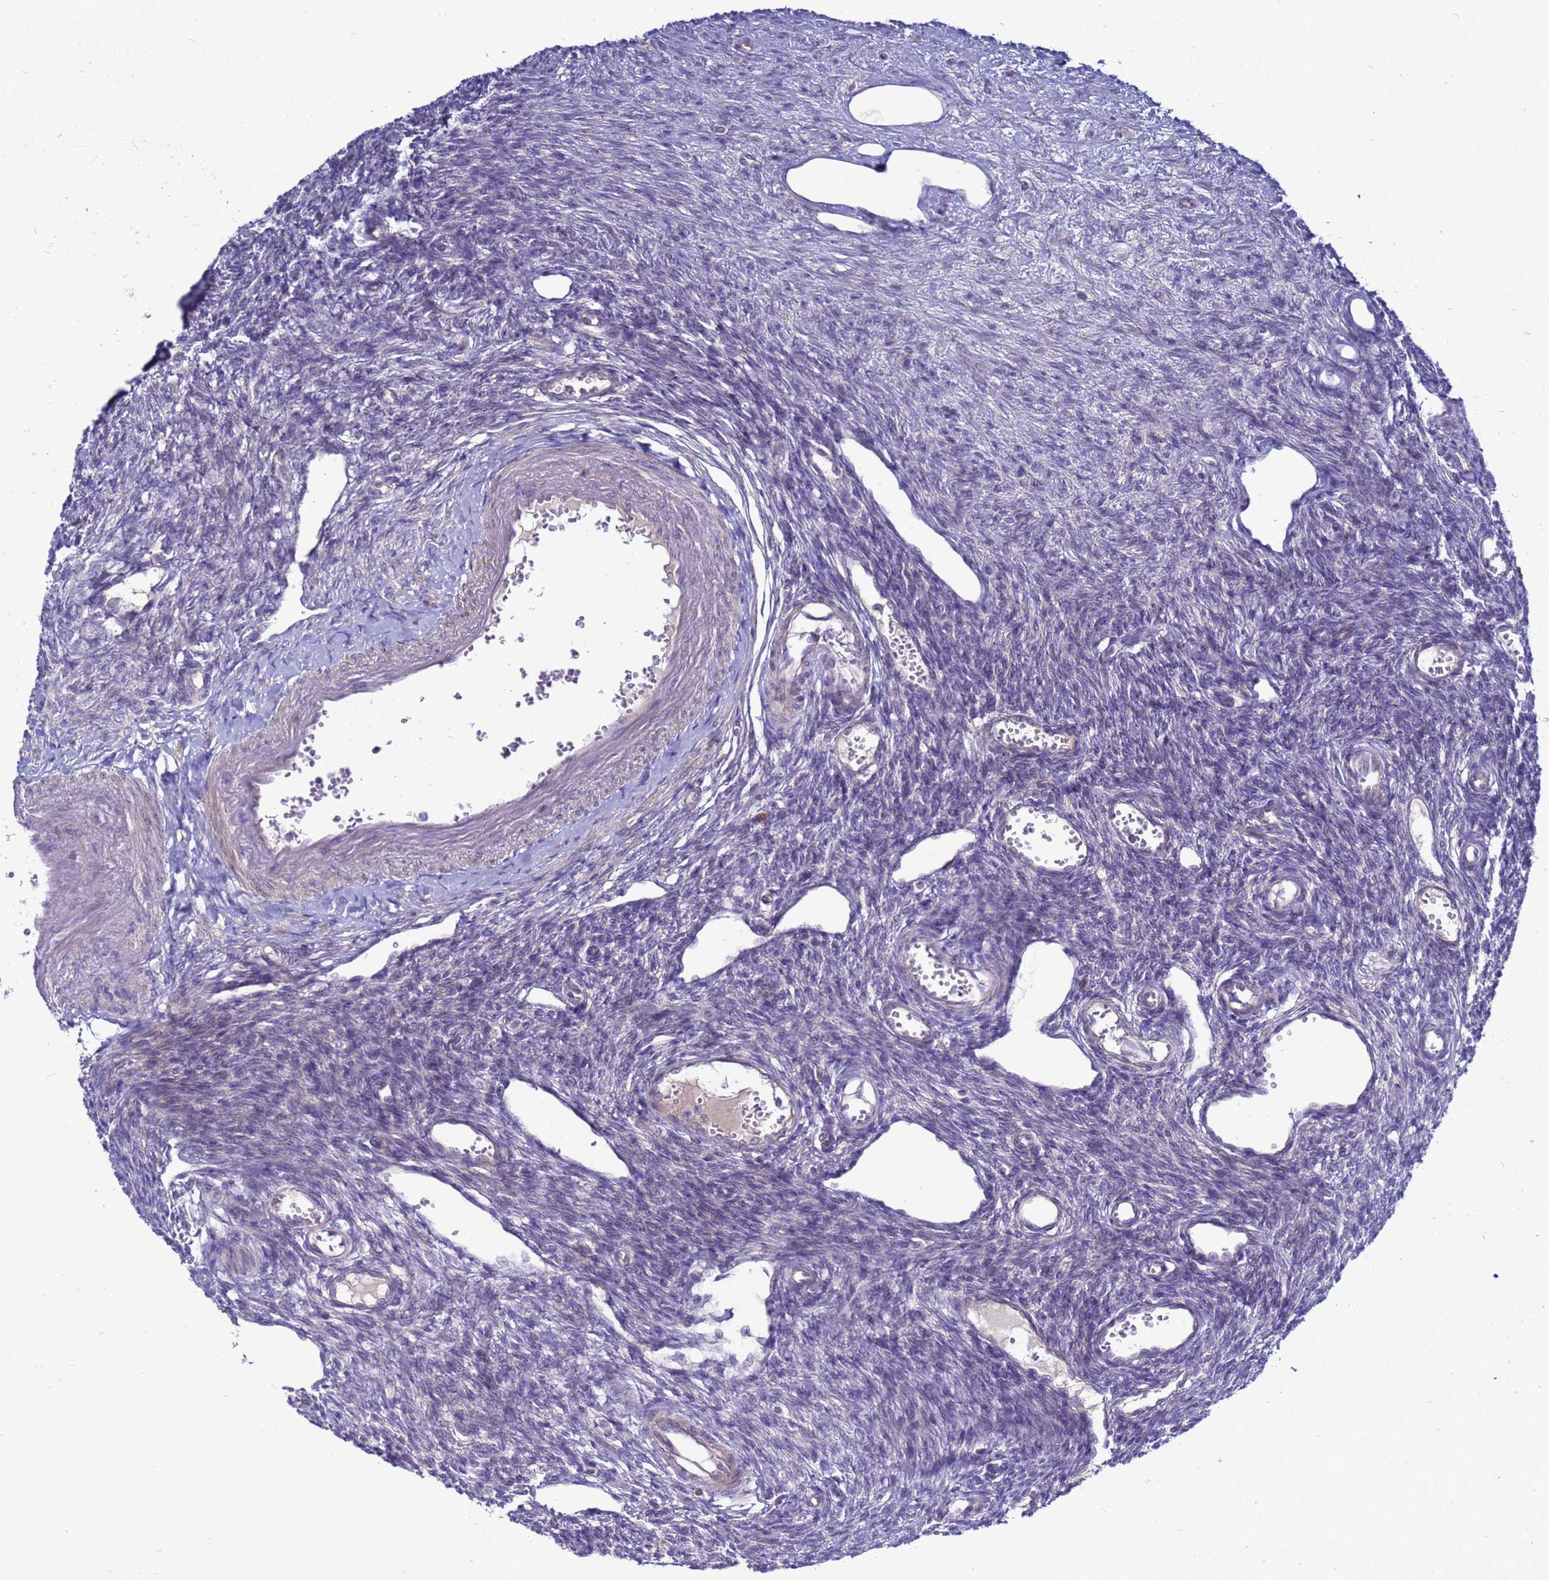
{"staining": {"intensity": "weak", "quantity": ">75%", "location": "cytoplasmic/membranous"}, "tissue": "ovary", "cell_type": "Follicle cells", "image_type": "normal", "snomed": [{"axis": "morphology", "description": "Normal tissue, NOS"}, {"axis": "morphology", "description": "Cyst, NOS"}, {"axis": "topography", "description": "Ovary"}], "caption": "IHC of unremarkable ovary shows low levels of weak cytoplasmic/membranous expression in approximately >75% of follicle cells.", "gene": "MON1B", "patient": {"sex": "female", "age": 33}}